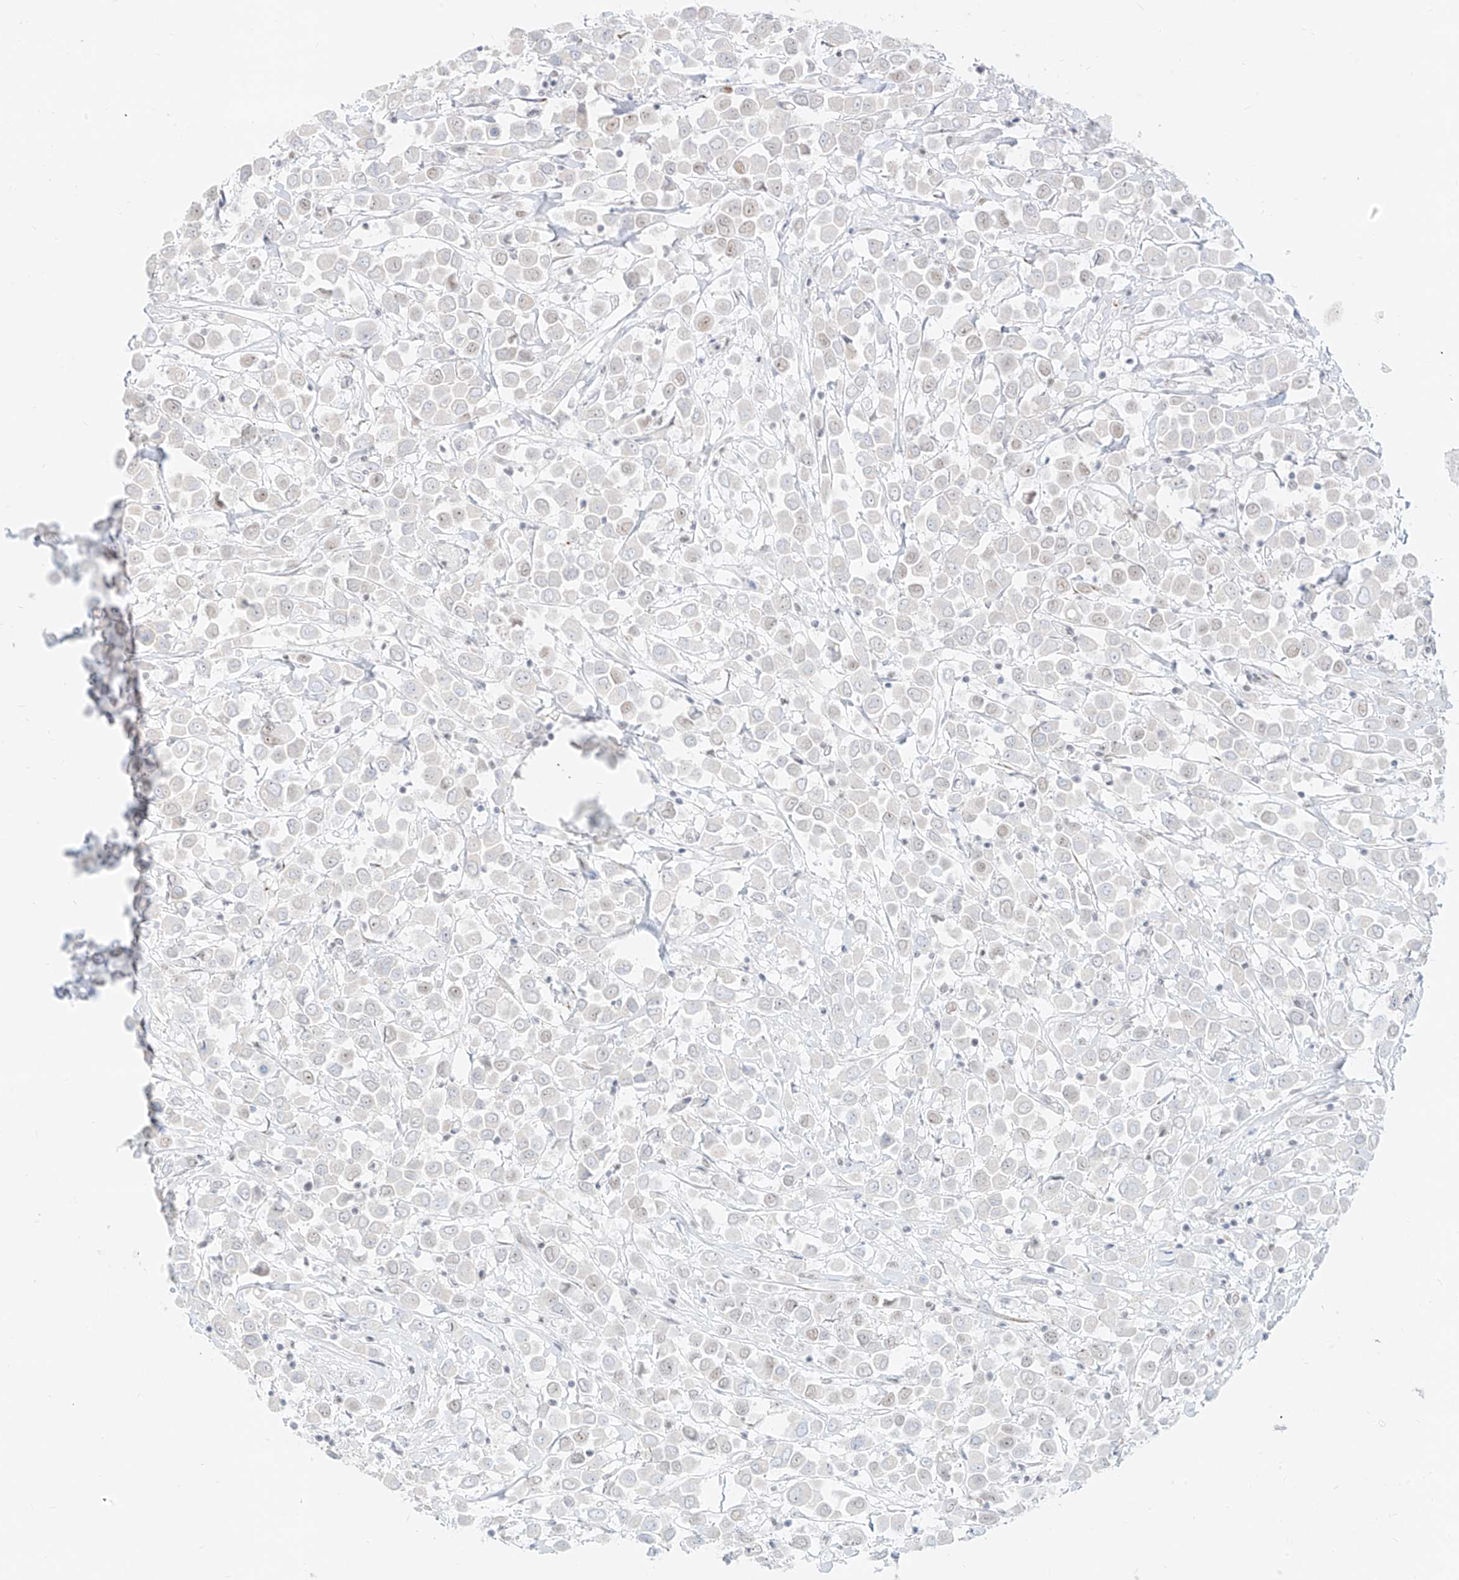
{"staining": {"intensity": "negative", "quantity": "none", "location": "none"}, "tissue": "breast cancer", "cell_type": "Tumor cells", "image_type": "cancer", "snomed": [{"axis": "morphology", "description": "Duct carcinoma"}, {"axis": "topography", "description": "Breast"}], "caption": "This is an immunohistochemistry (IHC) image of human breast cancer (infiltrating ductal carcinoma). There is no staining in tumor cells.", "gene": "SUPT5H", "patient": {"sex": "female", "age": 61}}